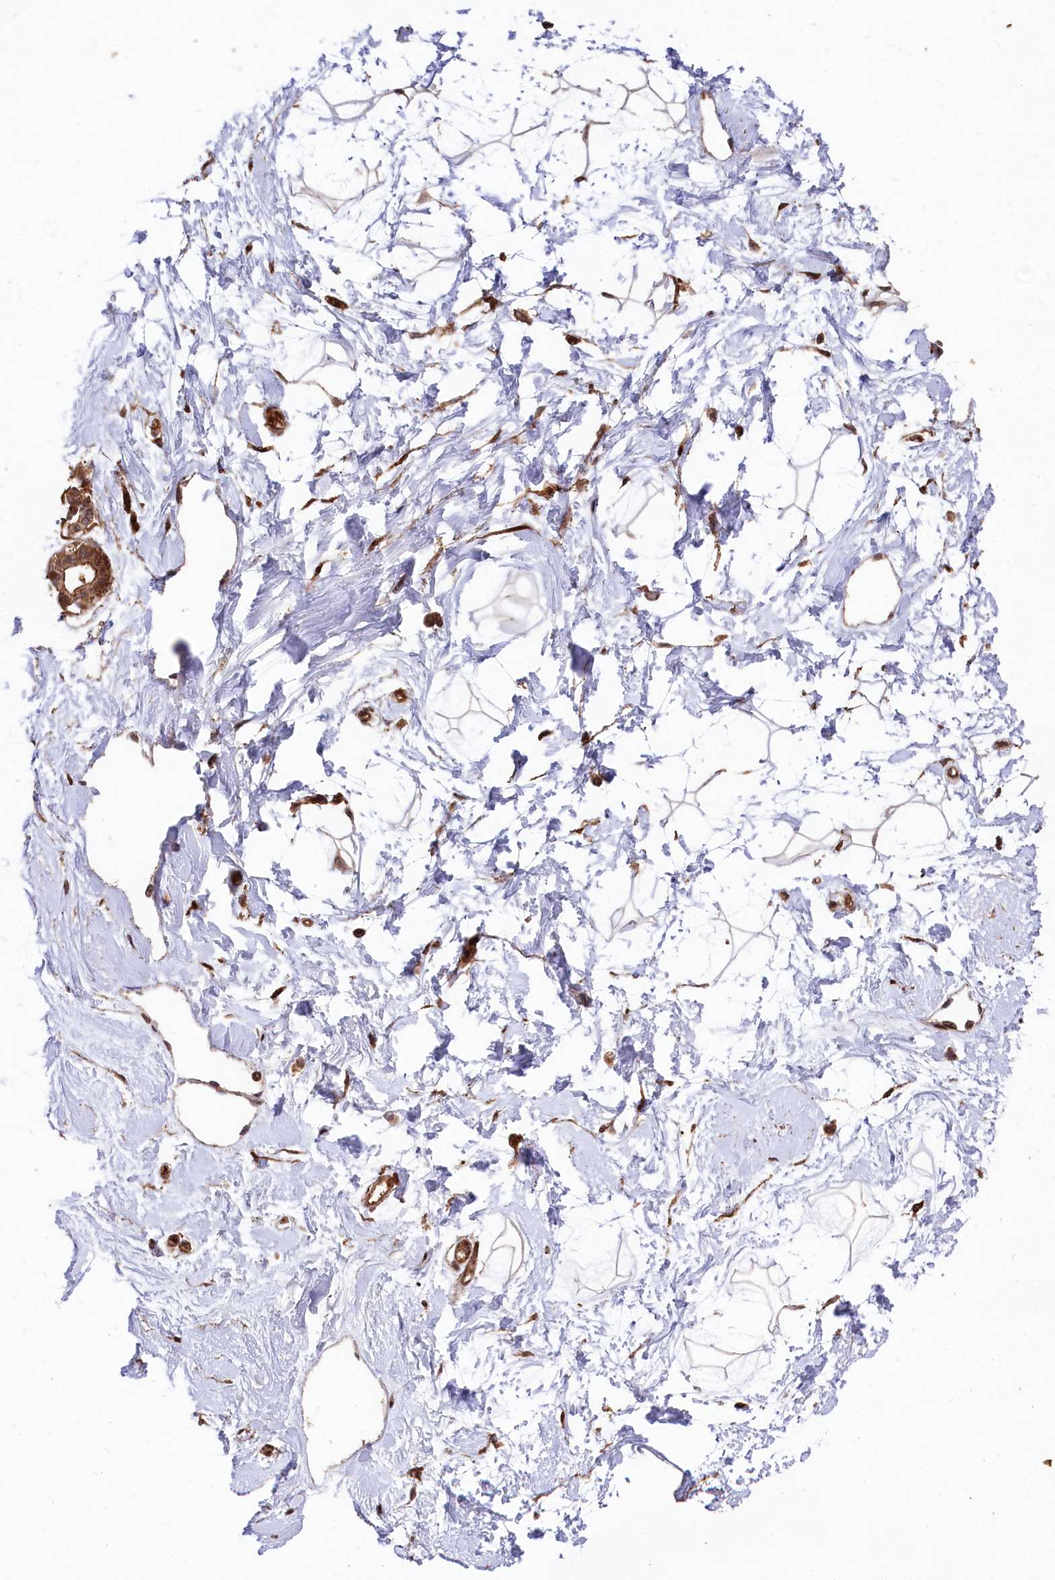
{"staining": {"intensity": "moderate", "quantity": ">75%", "location": "cytoplasmic/membranous"}, "tissue": "breast", "cell_type": "Adipocytes", "image_type": "normal", "snomed": [{"axis": "morphology", "description": "Normal tissue, NOS"}, {"axis": "topography", "description": "Breast"}], "caption": "High-power microscopy captured an immunohistochemistry image of unremarkable breast, revealing moderate cytoplasmic/membranous staining in about >75% of adipocytes.", "gene": "TNKS1BP1", "patient": {"sex": "female", "age": 45}}